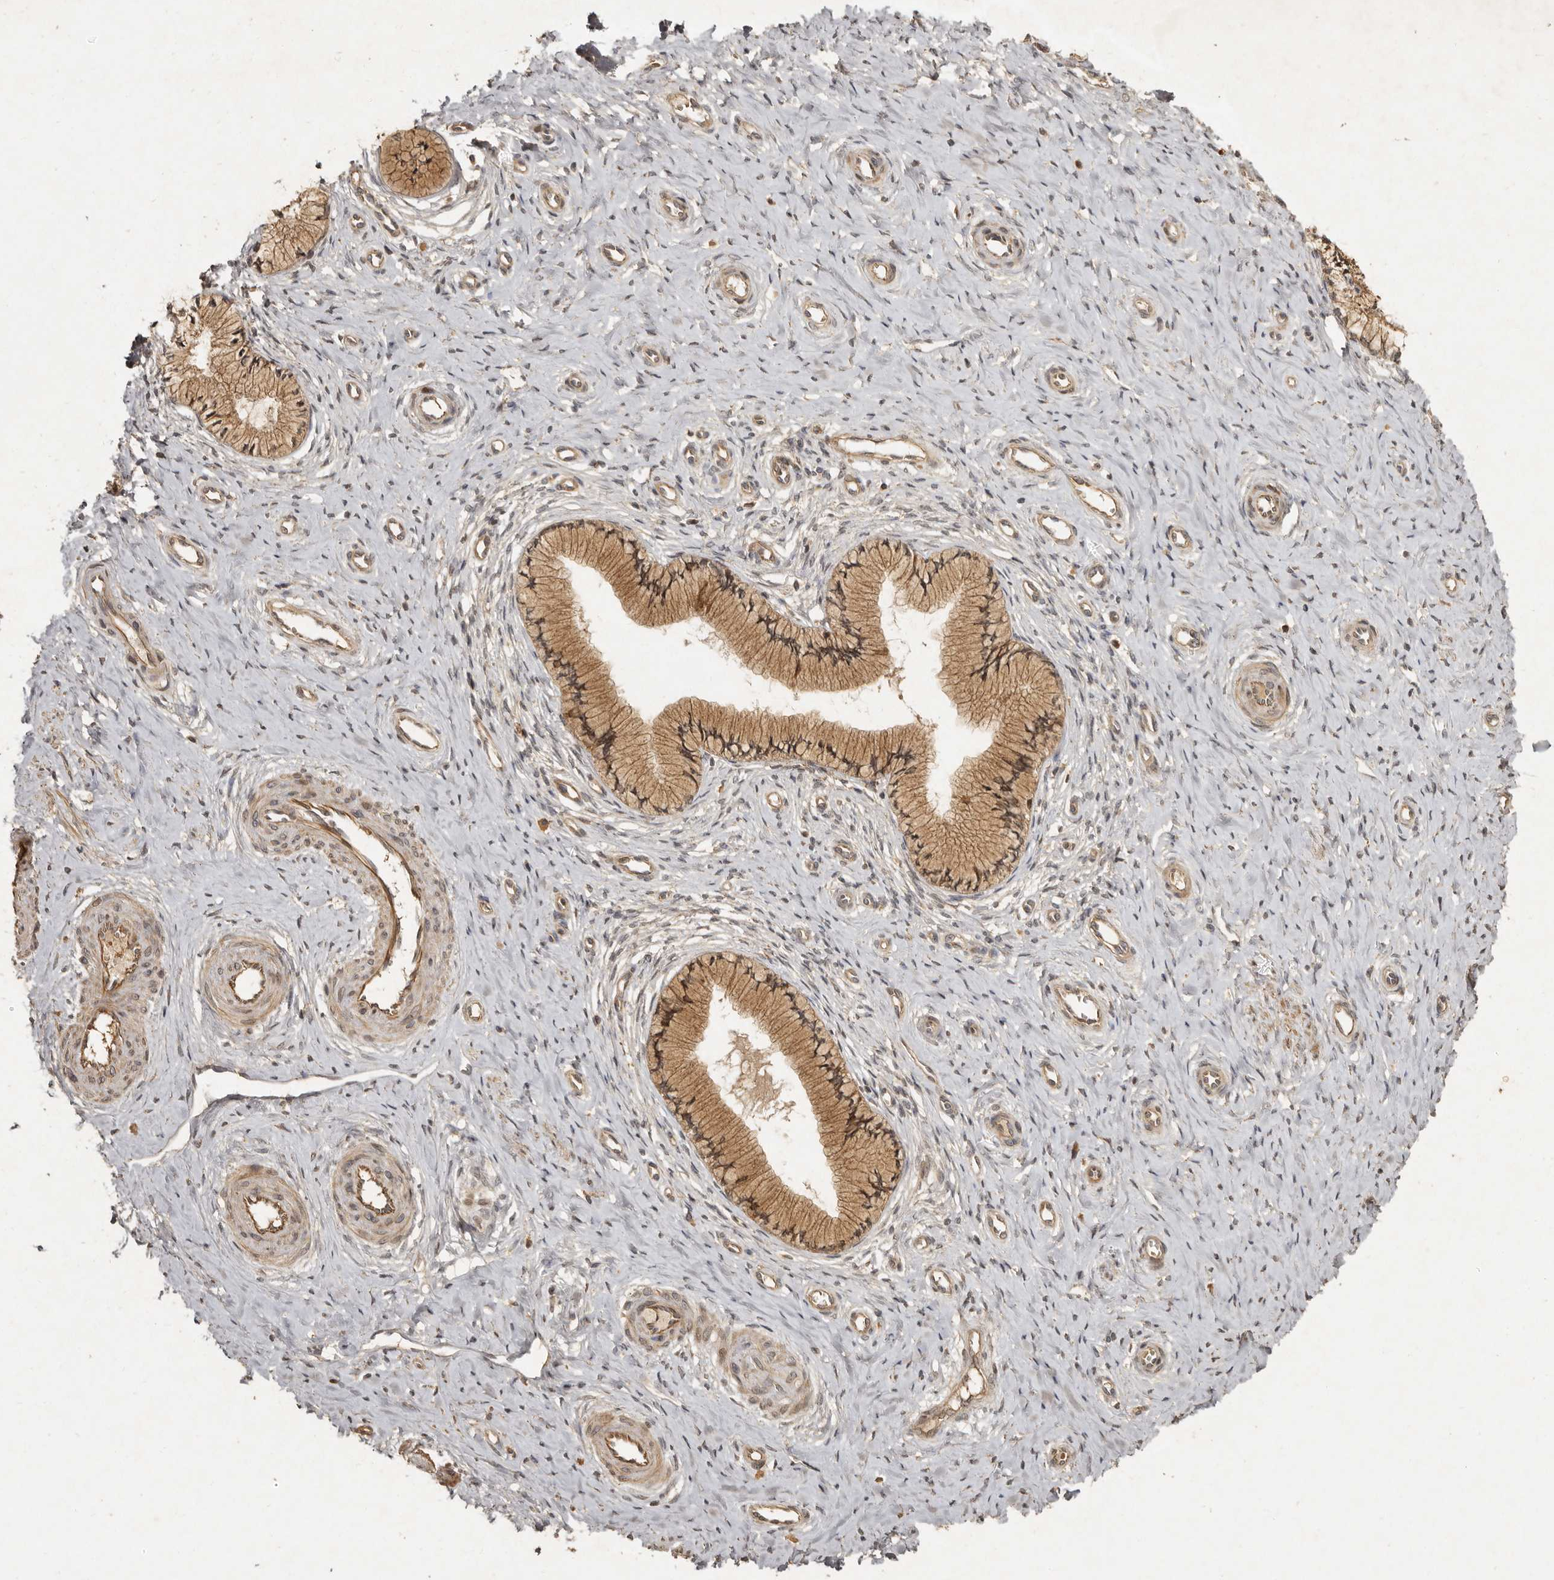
{"staining": {"intensity": "weak", "quantity": ">75%", "location": "cytoplasmic/membranous"}, "tissue": "cervix", "cell_type": "Glandular cells", "image_type": "normal", "snomed": [{"axis": "morphology", "description": "Normal tissue, NOS"}, {"axis": "topography", "description": "Cervix"}], "caption": "Weak cytoplasmic/membranous positivity for a protein is appreciated in approximately >75% of glandular cells of unremarkable cervix using immunohistochemistry.", "gene": "SEMA3A", "patient": {"sex": "female", "age": 36}}